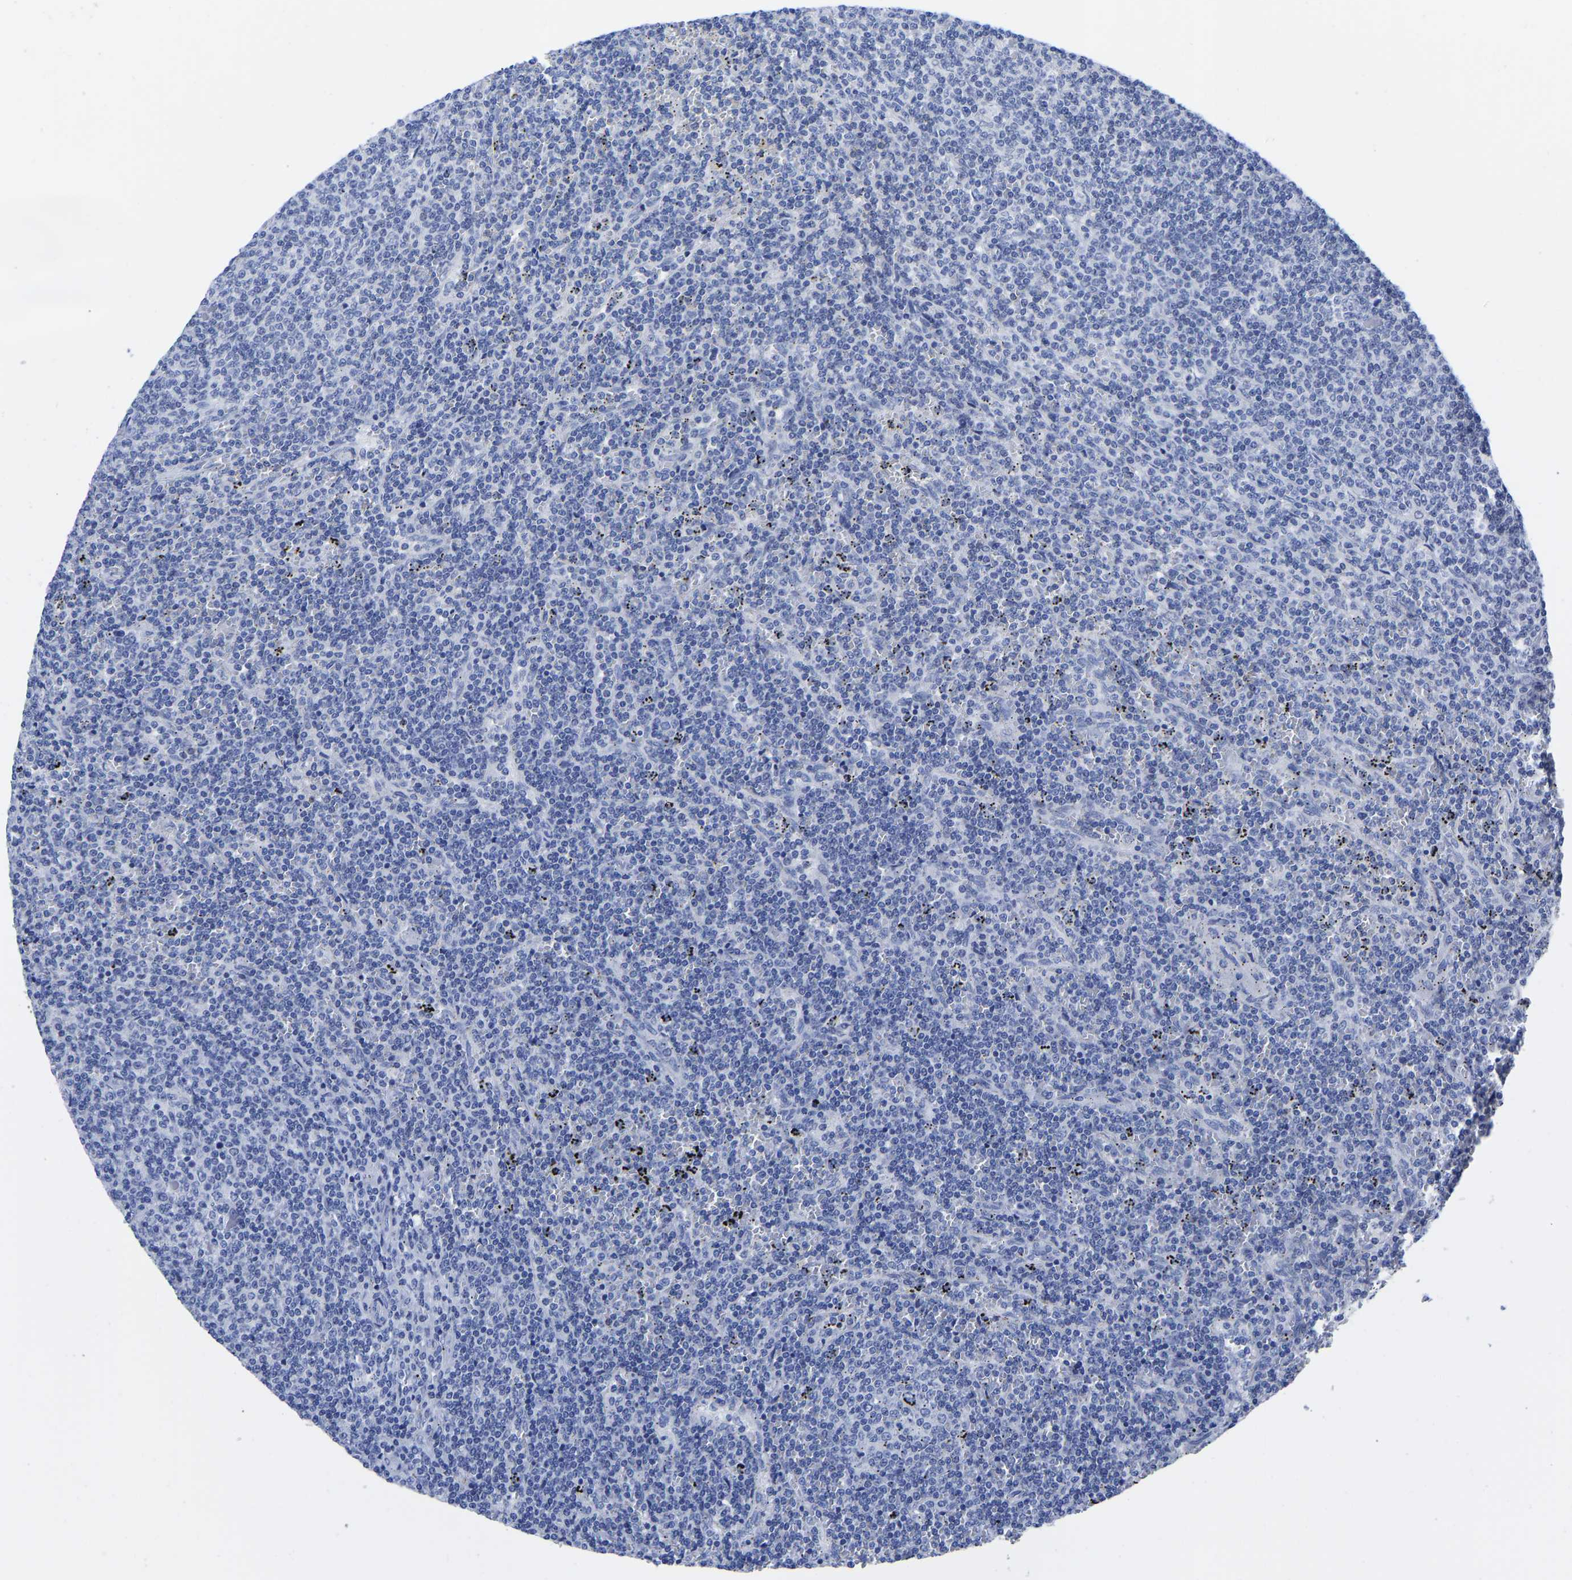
{"staining": {"intensity": "negative", "quantity": "none", "location": "none"}, "tissue": "lymphoma", "cell_type": "Tumor cells", "image_type": "cancer", "snomed": [{"axis": "morphology", "description": "Malignant lymphoma, non-Hodgkin's type, Low grade"}, {"axis": "topography", "description": "Spleen"}], "caption": "Tumor cells show no significant protein staining in low-grade malignant lymphoma, non-Hodgkin's type.", "gene": "GPA33", "patient": {"sex": "female", "age": 50}}